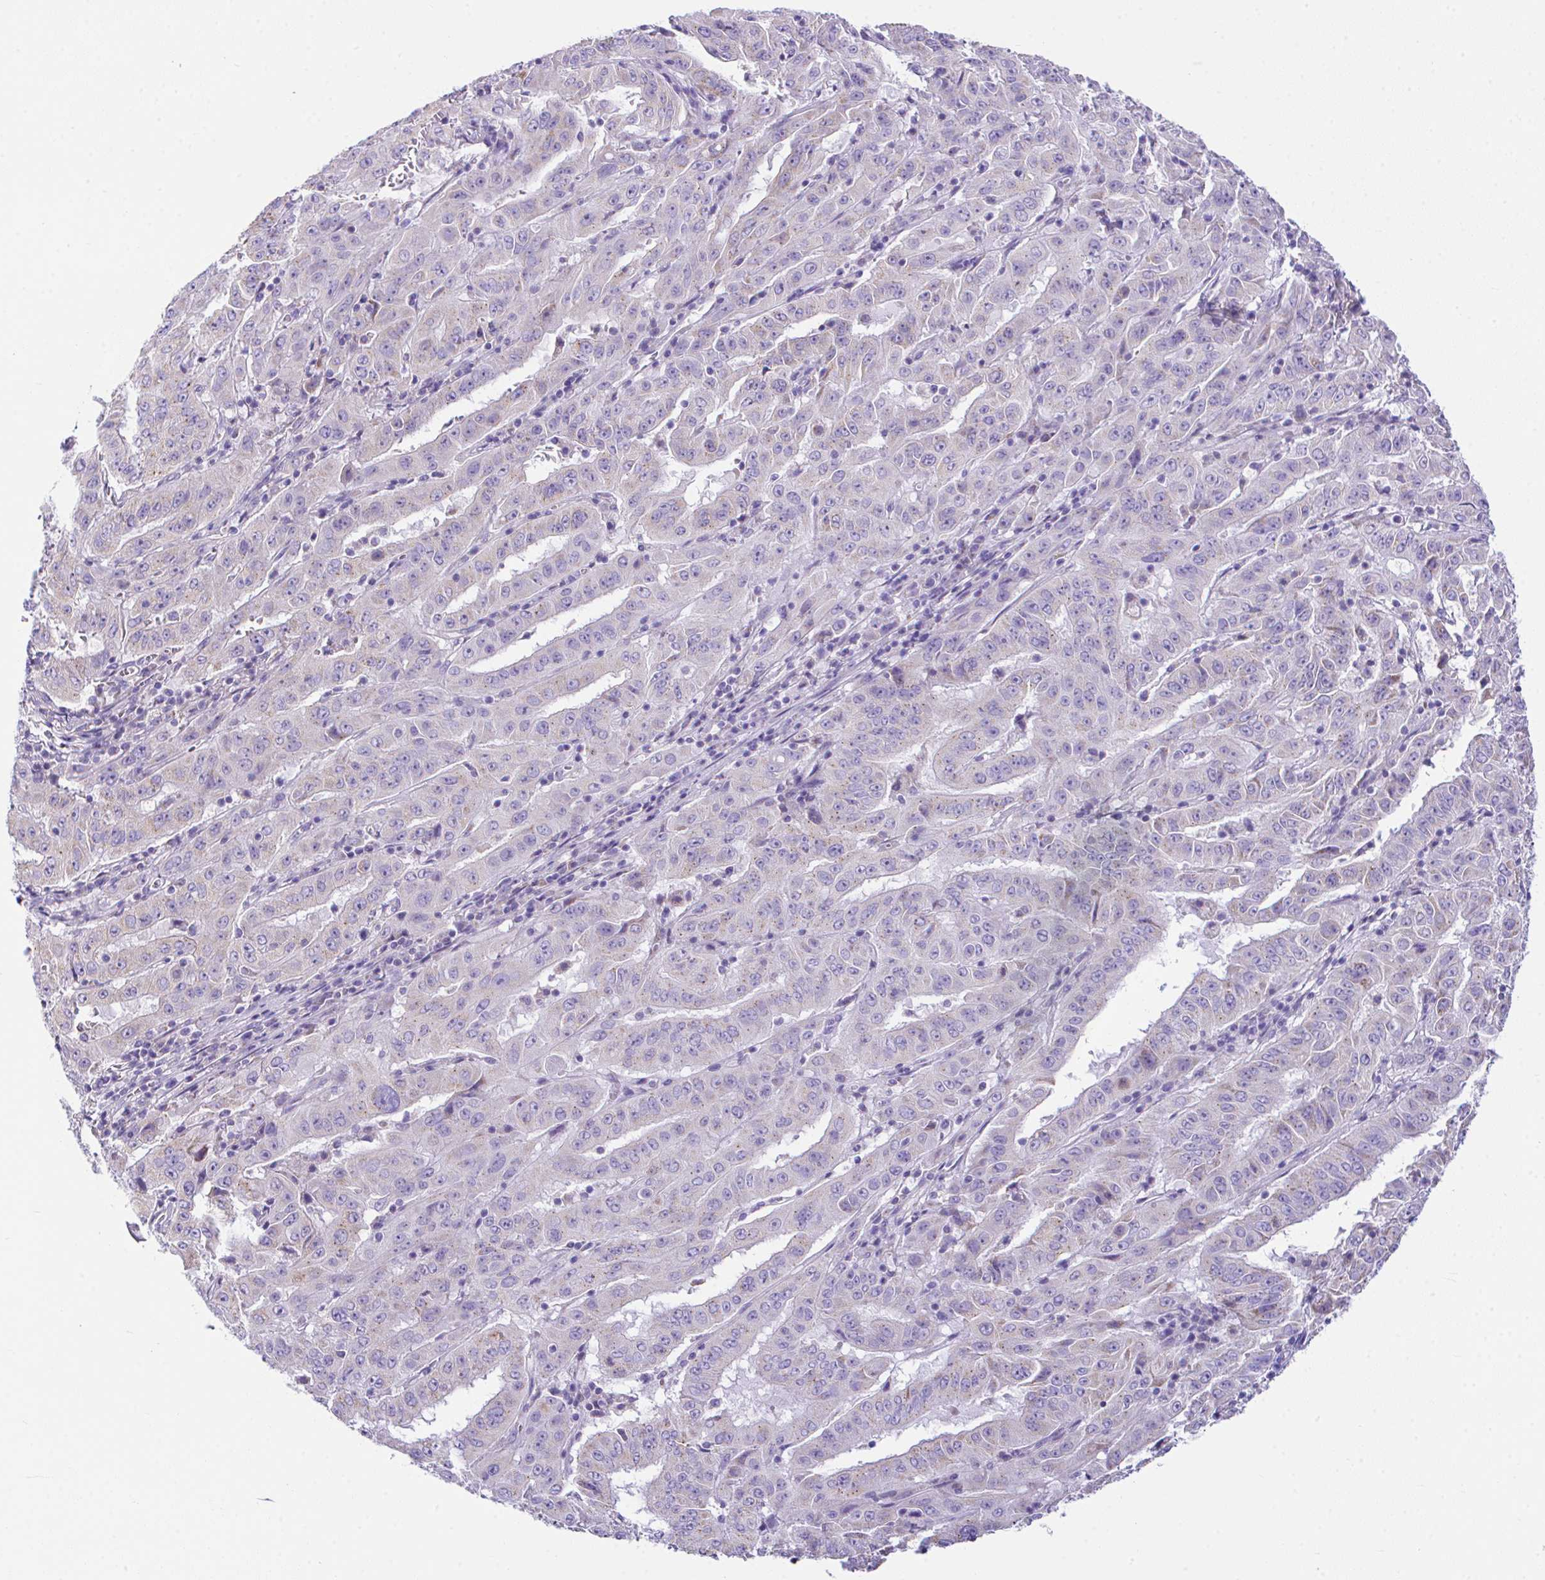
{"staining": {"intensity": "negative", "quantity": "none", "location": "none"}, "tissue": "pancreatic cancer", "cell_type": "Tumor cells", "image_type": "cancer", "snomed": [{"axis": "morphology", "description": "Adenocarcinoma, NOS"}, {"axis": "topography", "description": "Pancreas"}], "caption": "The immunohistochemistry (IHC) micrograph has no significant positivity in tumor cells of pancreatic cancer tissue.", "gene": "NLRP8", "patient": {"sex": "male", "age": 63}}